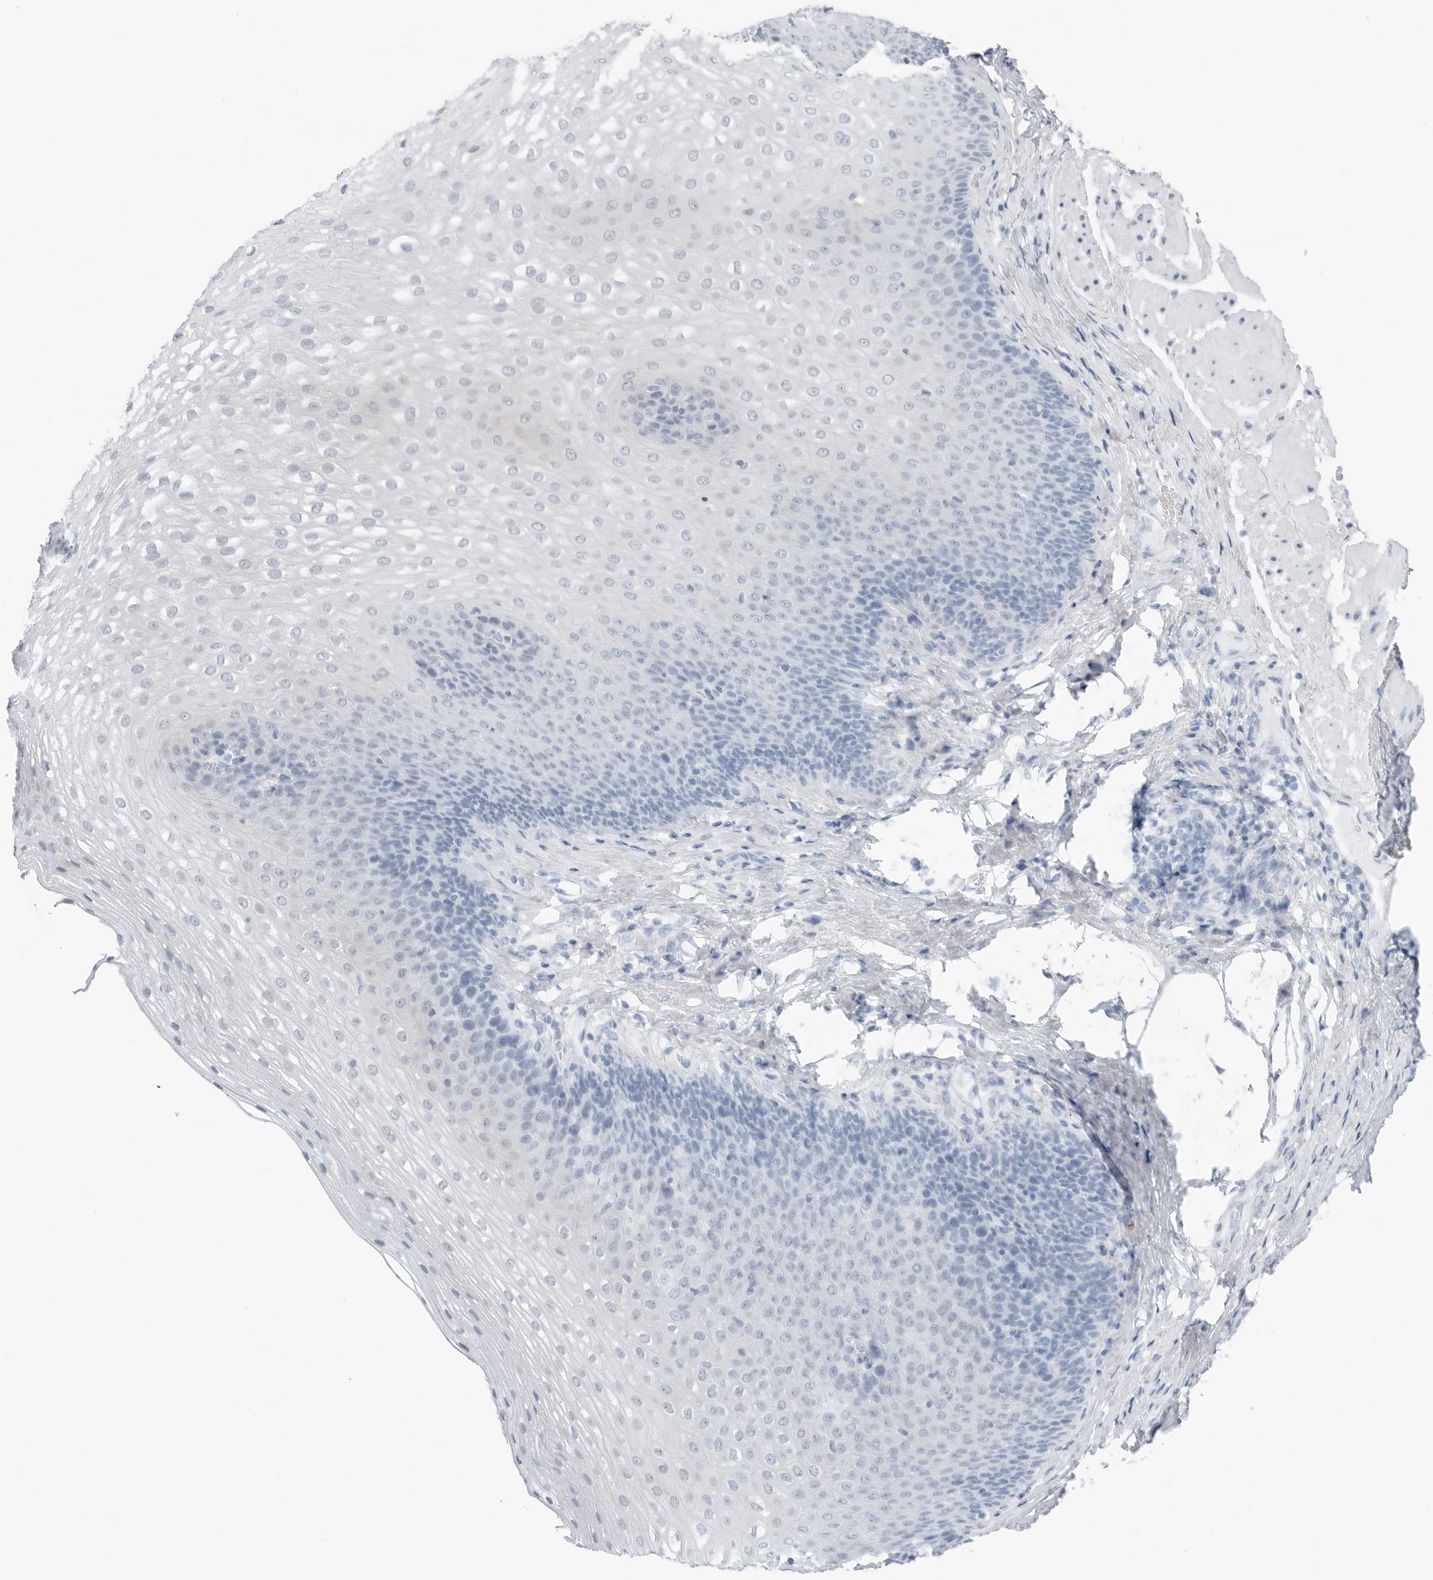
{"staining": {"intensity": "negative", "quantity": "none", "location": "none"}, "tissue": "esophagus", "cell_type": "Squamous epithelial cells", "image_type": "normal", "snomed": [{"axis": "morphology", "description": "Normal tissue, NOS"}, {"axis": "topography", "description": "Esophagus"}], "caption": "Immunohistochemistry photomicrograph of unremarkable esophagus stained for a protein (brown), which shows no staining in squamous epithelial cells. (IHC, brightfield microscopy, high magnification).", "gene": "SLPI", "patient": {"sex": "female", "age": 66}}